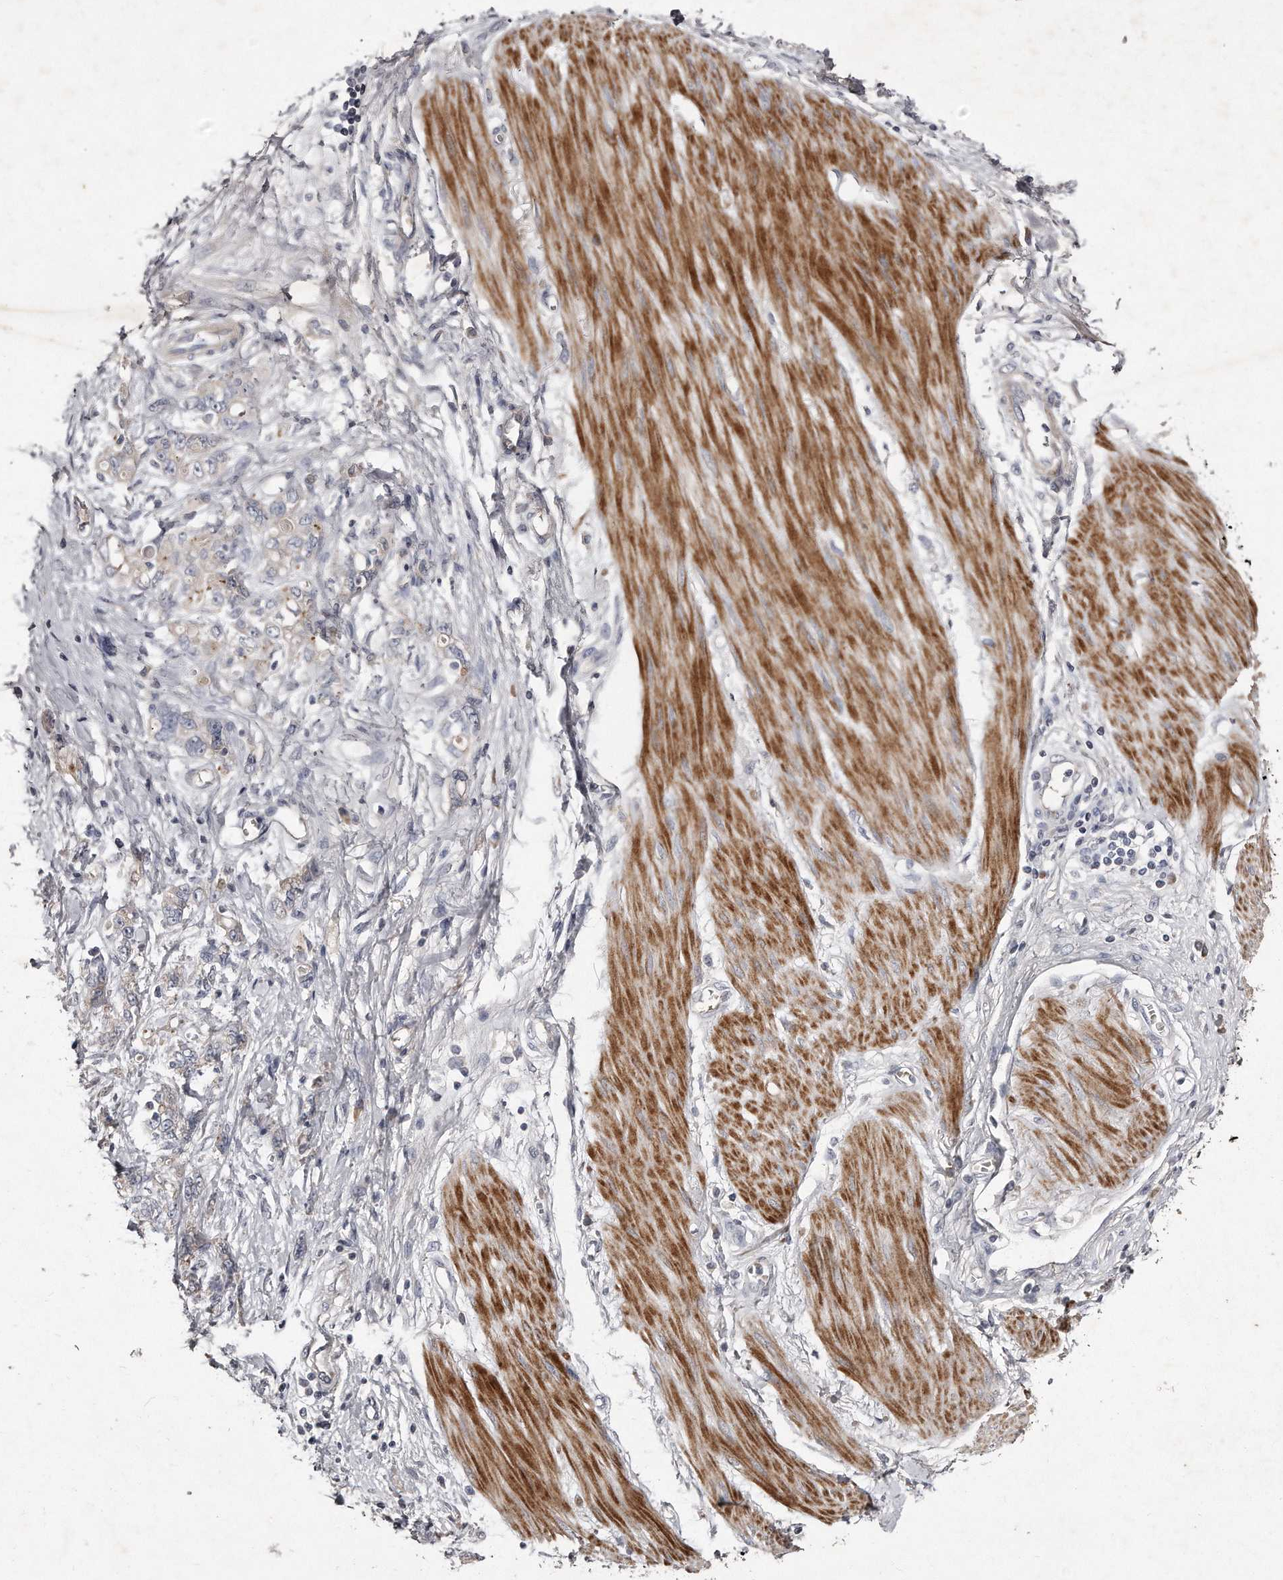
{"staining": {"intensity": "negative", "quantity": "none", "location": "none"}, "tissue": "stomach cancer", "cell_type": "Tumor cells", "image_type": "cancer", "snomed": [{"axis": "morphology", "description": "Adenocarcinoma, NOS"}, {"axis": "topography", "description": "Stomach"}], "caption": "A high-resolution photomicrograph shows IHC staining of stomach cancer (adenocarcinoma), which displays no significant staining in tumor cells.", "gene": "TECR", "patient": {"sex": "female", "age": 76}}